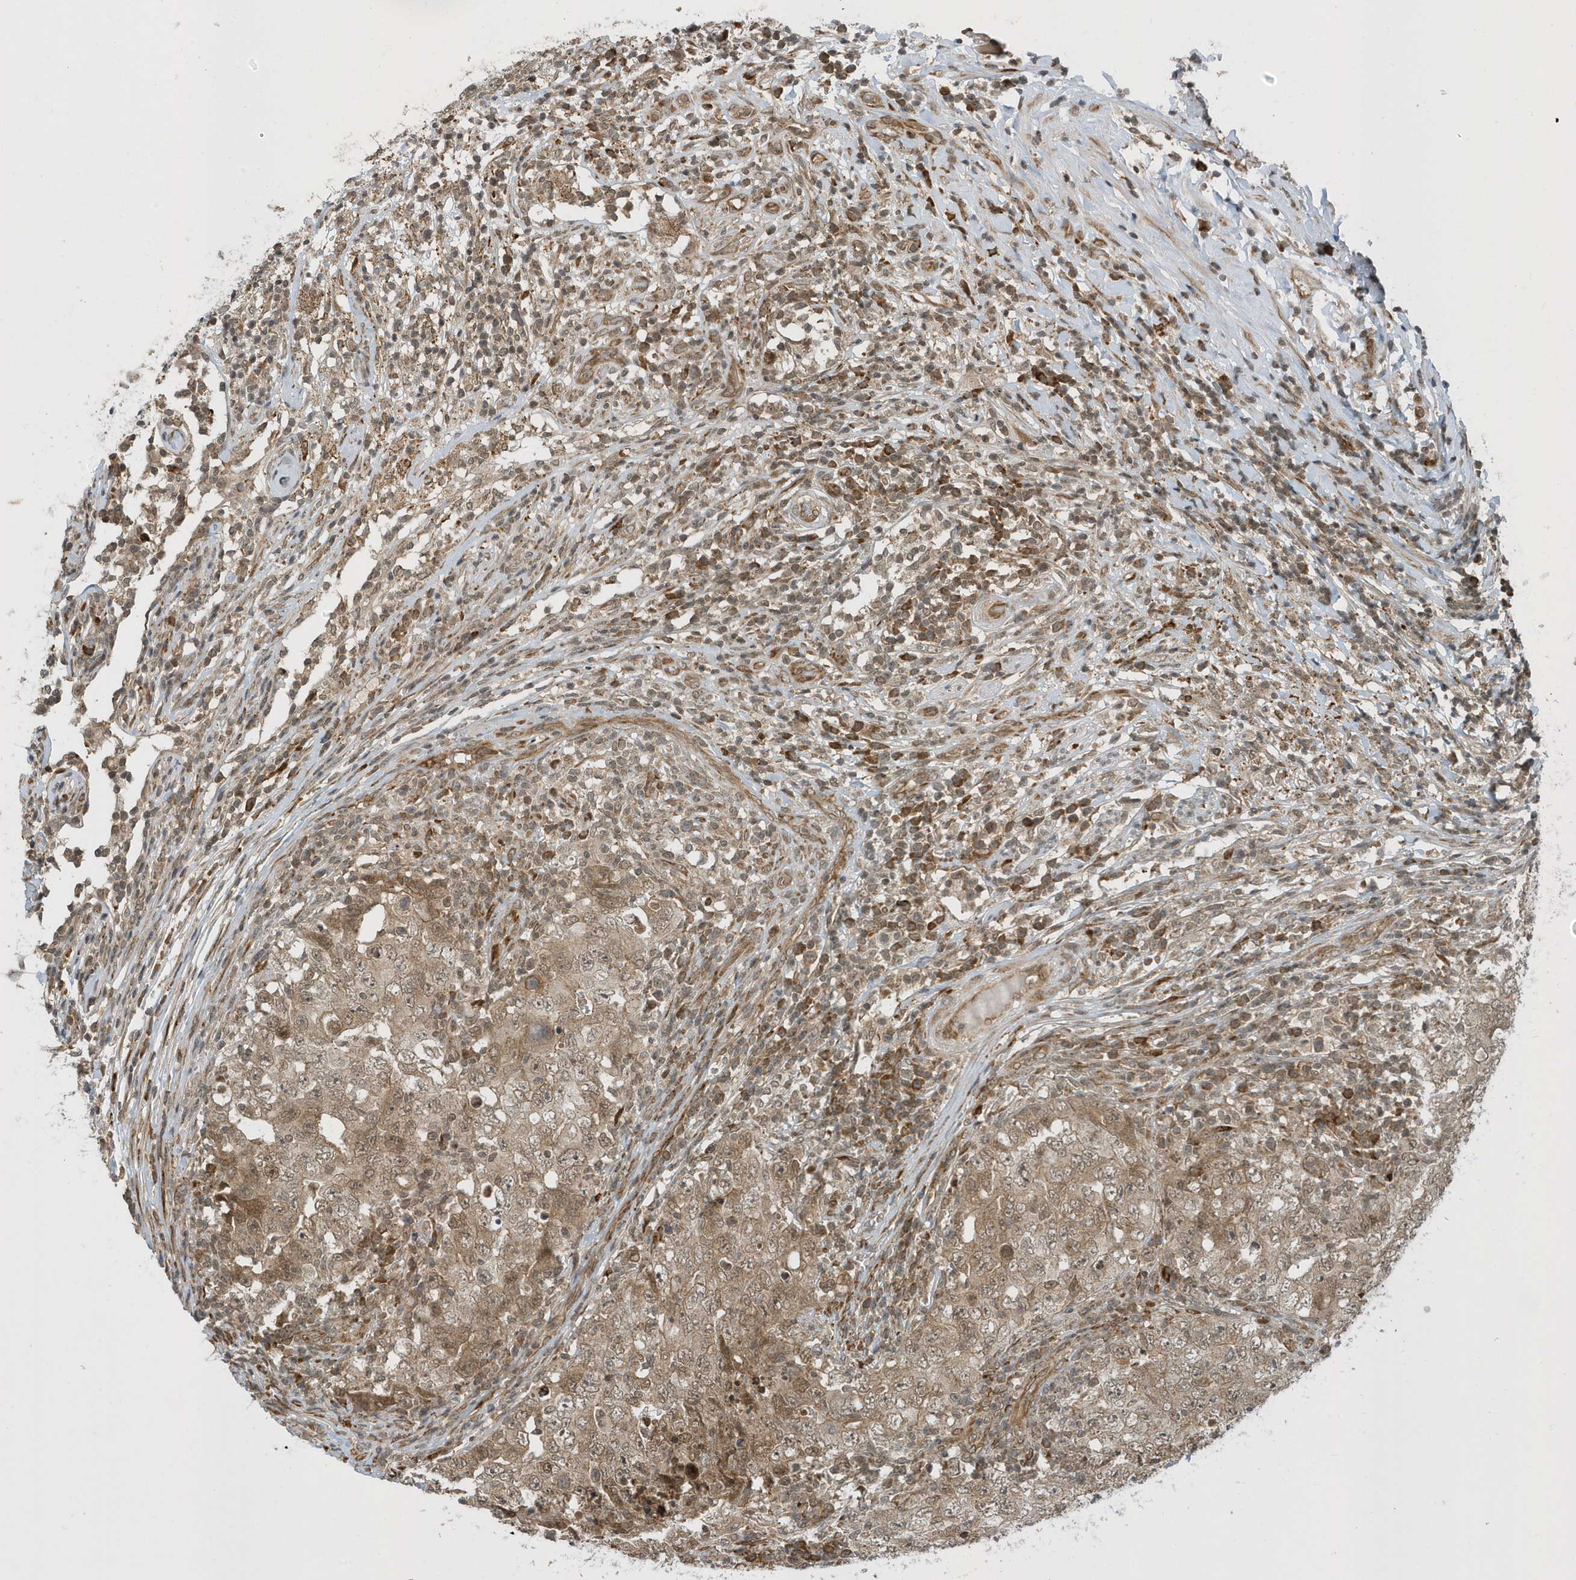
{"staining": {"intensity": "moderate", "quantity": ">75%", "location": "cytoplasmic/membranous,nuclear"}, "tissue": "testis cancer", "cell_type": "Tumor cells", "image_type": "cancer", "snomed": [{"axis": "morphology", "description": "Carcinoma, Embryonal, NOS"}, {"axis": "topography", "description": "Testis"}], "caption": "Human testis cancer stained with a protein marker reveals moderate staining in tumor cells.", "gene": "METTL21A", "patient": {"sex": "male", "age": 26}}